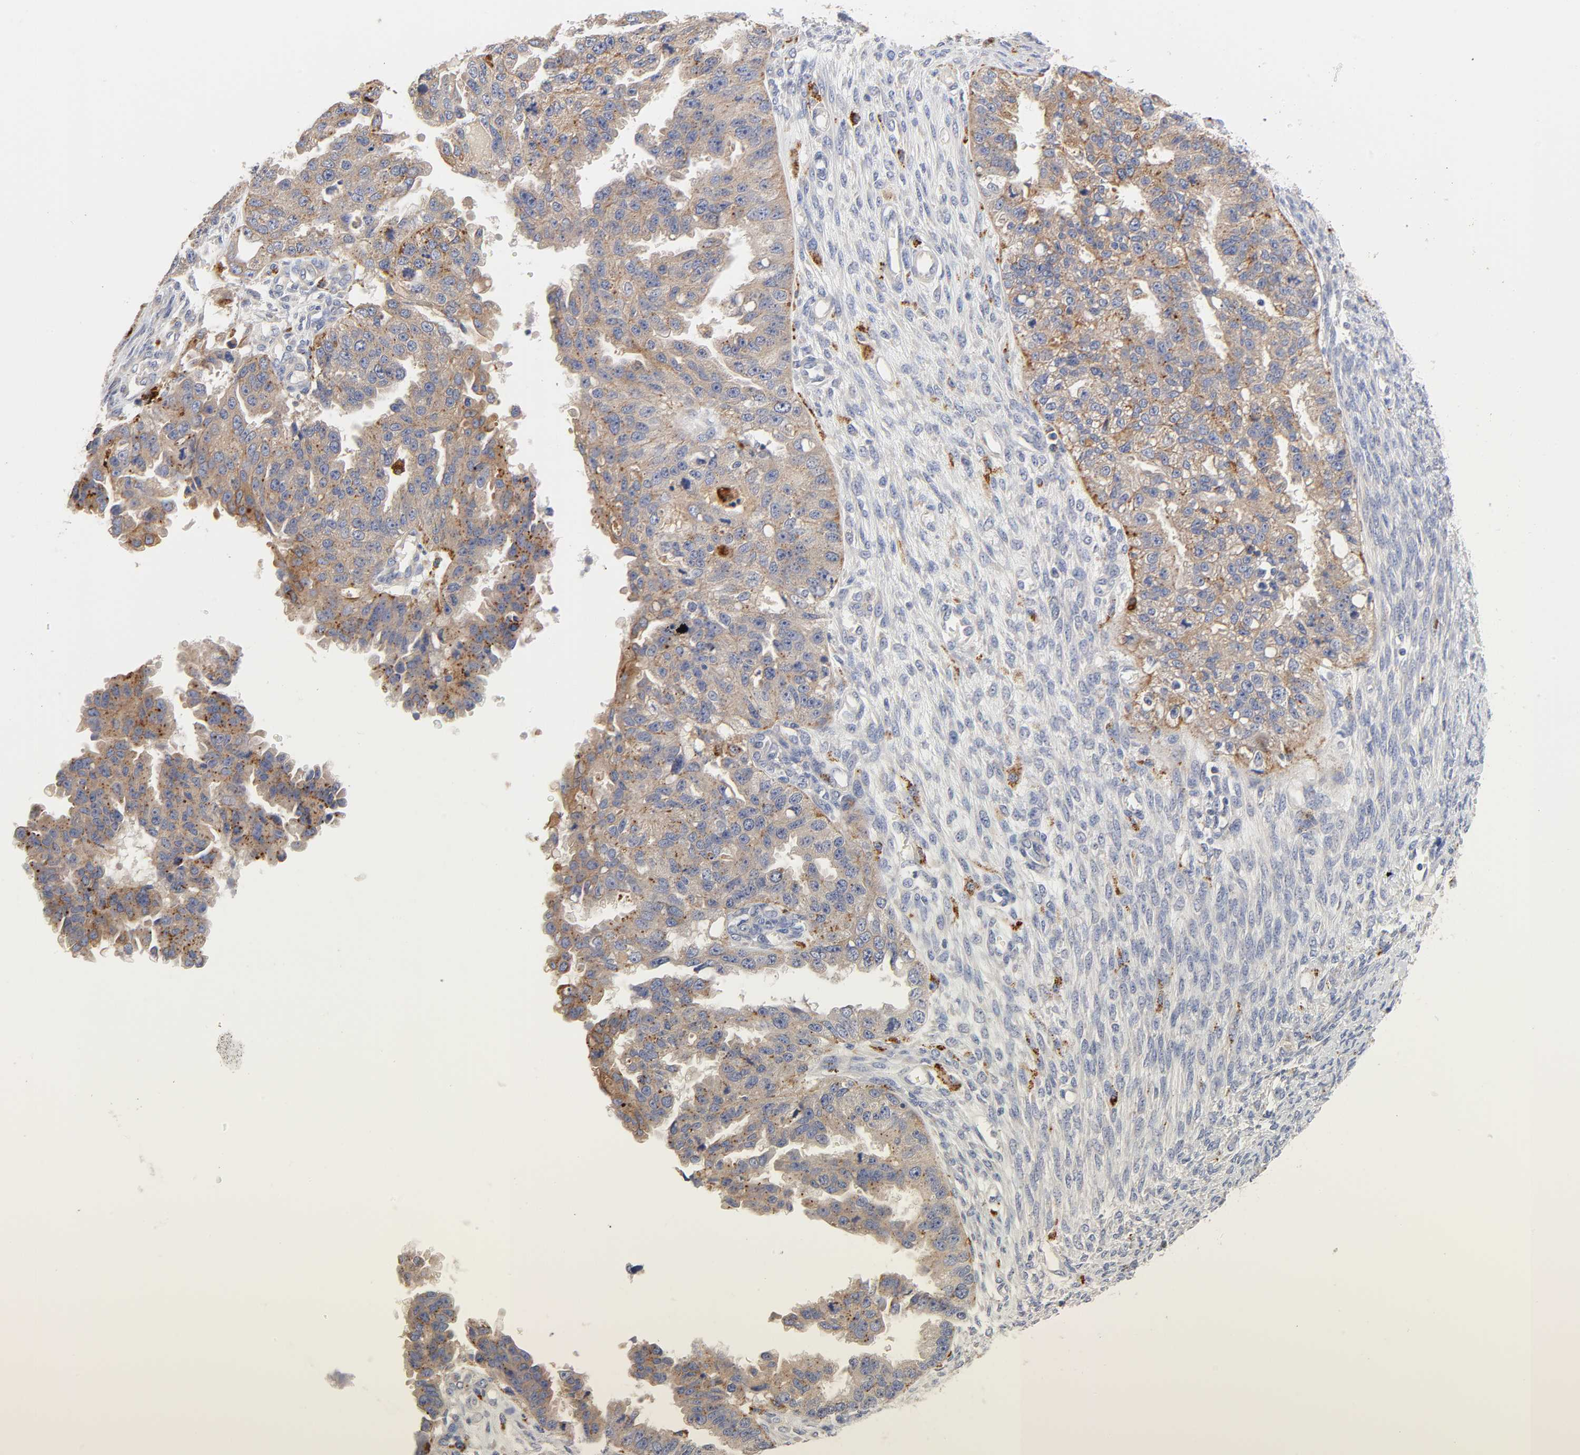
{"staining": {"intensity": "weak", "quantity": ">75%", "location": "cytoplasmic/membranous"}, "tissue": "ovarian cancer", "cell_type": "Tumor cells", "image_type": "cancer", "snomed": [{"axis": "morphology", "description": "Cystadenocarcinoma, serous, NOS"}, {"axis": "topography", "description": "Ovary"}], "caption": "Immunohistochemistry (IHC) photomicrograph of human ovarian cancer stained for a protein (brown), which reveals low levels of weak cytoplasmic/membranous positivity in approximately >75% of tumor cells.", "gene": "C17orf75", "patient": {"sex": "female", "age": 58}}